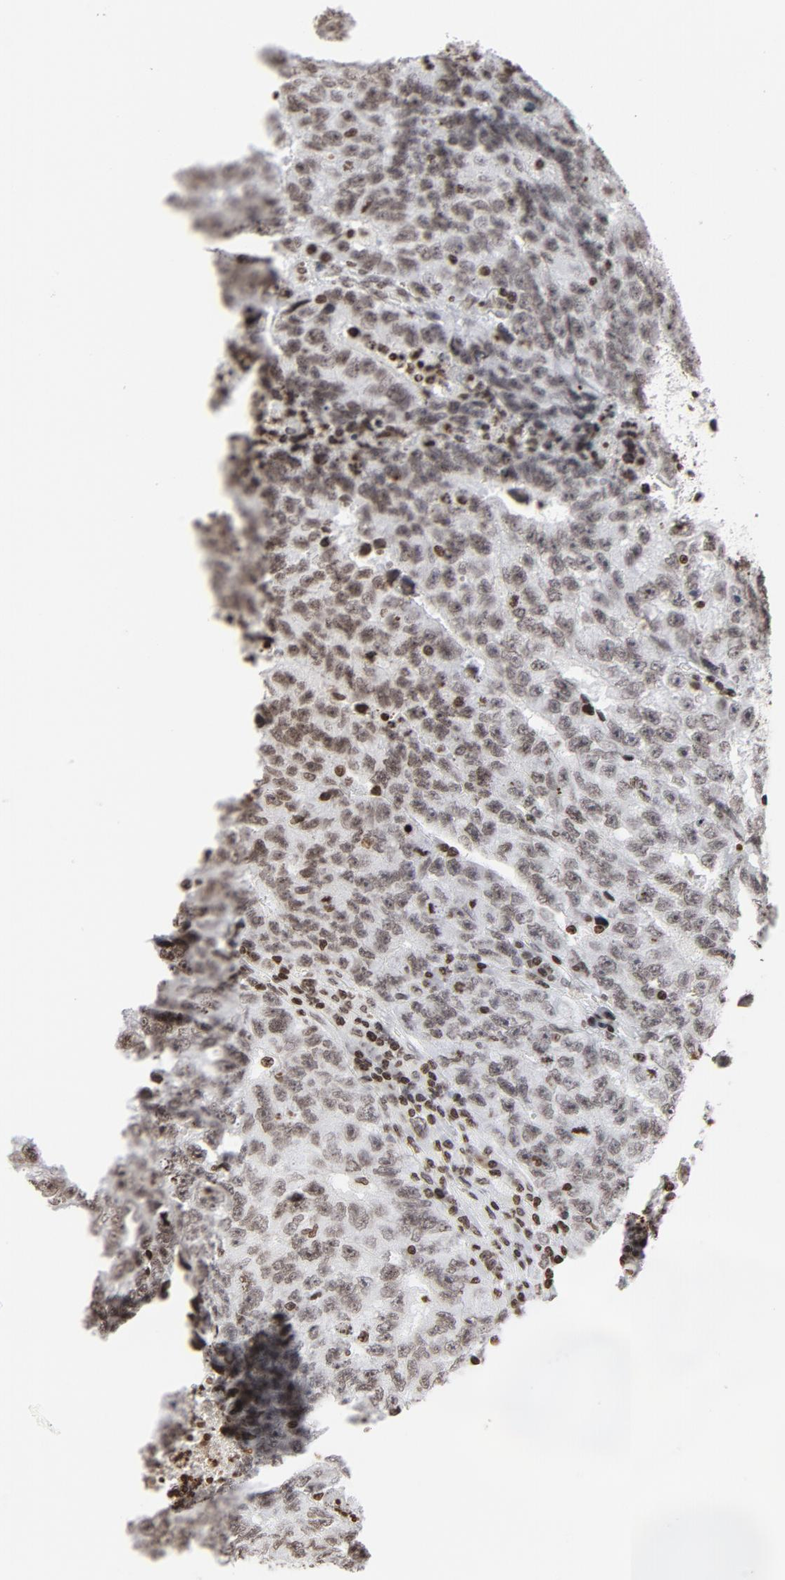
{"staining": {"intensity": "weak", "quantity": ">75%", "location": "nuclear"}, "tissue": "testis cancer", "cell_type": "Tumor cells", "image_type": "cancer", "snomed": [{"axis": "morphology", "description": "Necrosis, NOS"}, {"axis": "morphology", "description": "Carcinoma, Embryonal, NOS"}, {"axis": "topography", "description": "Testis"}], "caption": "The histopathology image exhibits staining of testis cancer, revealing weak nuclear protein staining (brown color) within tumor cells.", "gene": "H2AC12", "patient": {"sex": "male", "age": 19}}